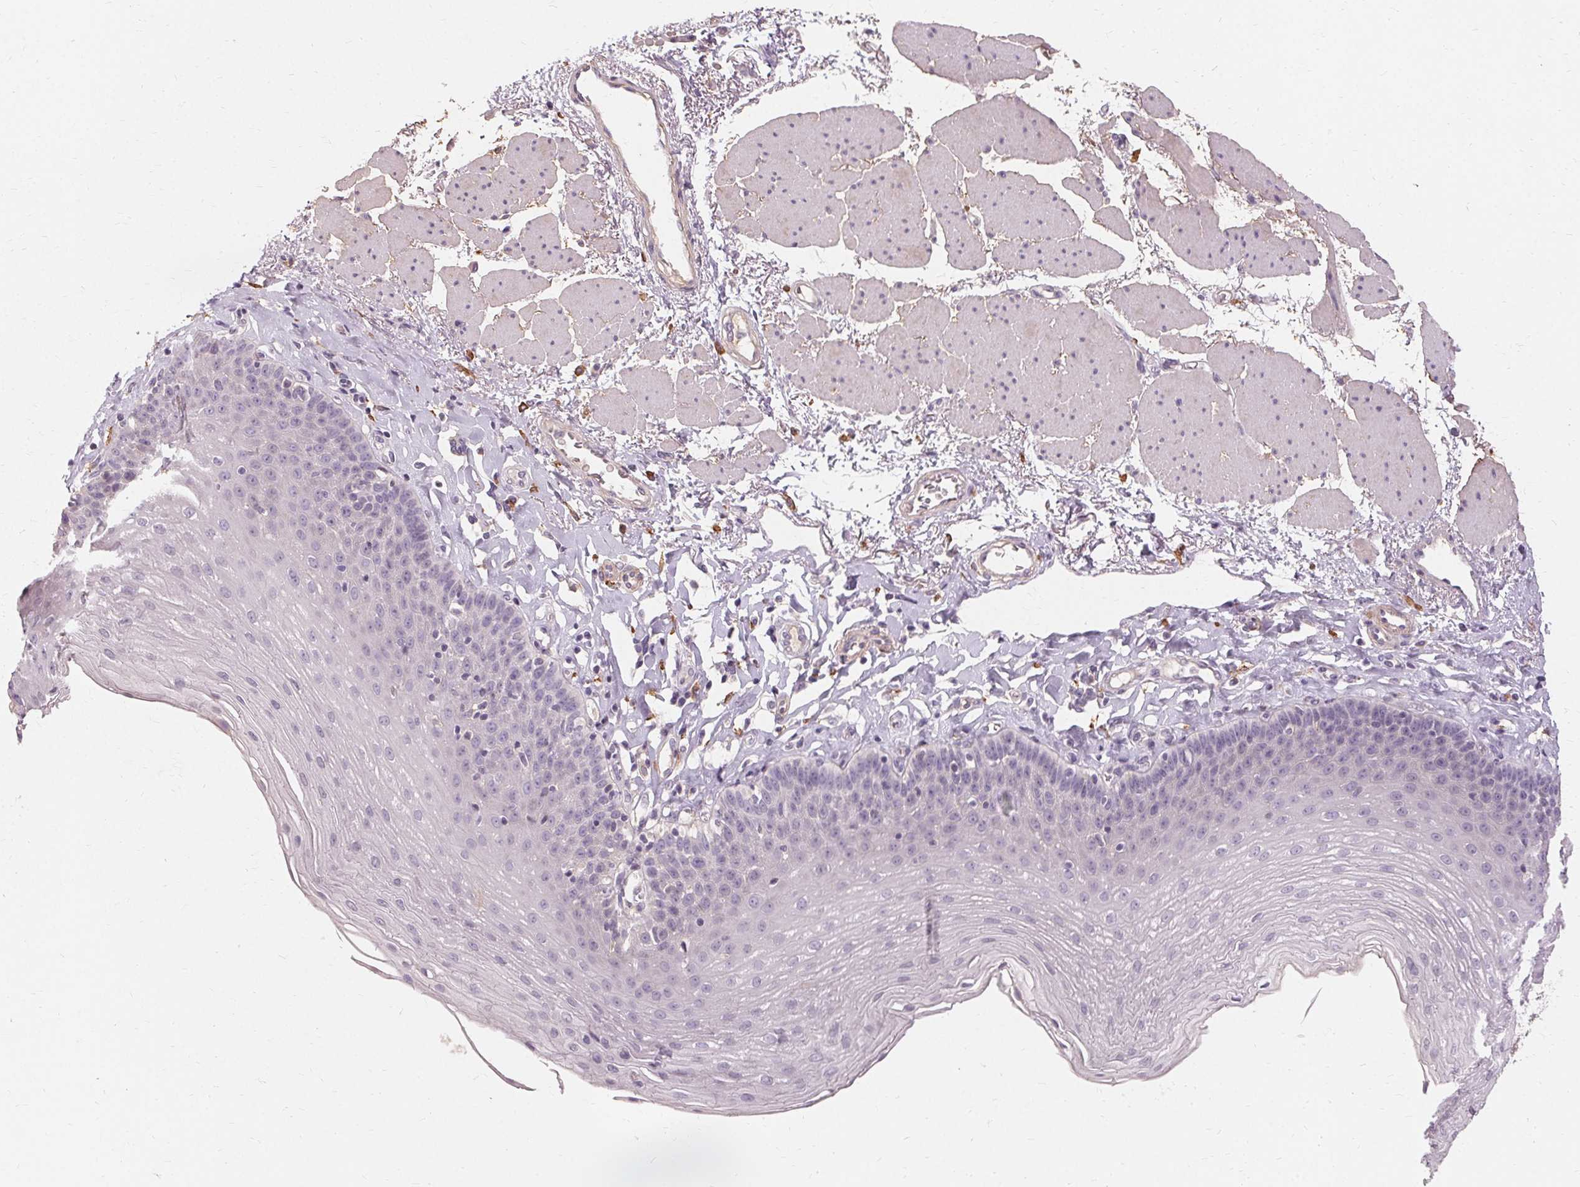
{"staining": {"intensity": "negative", "quantity": "none", "location": "none"}, "tissue": "esophagus", "cell_type": "Squamous epithelial cells", "image_type": "normal", "snomed": [{"axis": "morphology", "description": "Normal tissue, NOS"}, {"axis": "topography", "description": "Esophagus"}], "caption": "DAB (3,3'-diaminobenzidine) immunohistochemical staining of unremarkable human esophagus displays no significant positivity in squamous epithelial cells. (Stains: DAB (3,3'-diaminobenzidine) immunohistochemistry with hematoxylin counter stain, Microscopy: brightfield microscopy at high magnification).", "gene": "IFNGR1", "patient": {"sex": "female", "age": 81}}